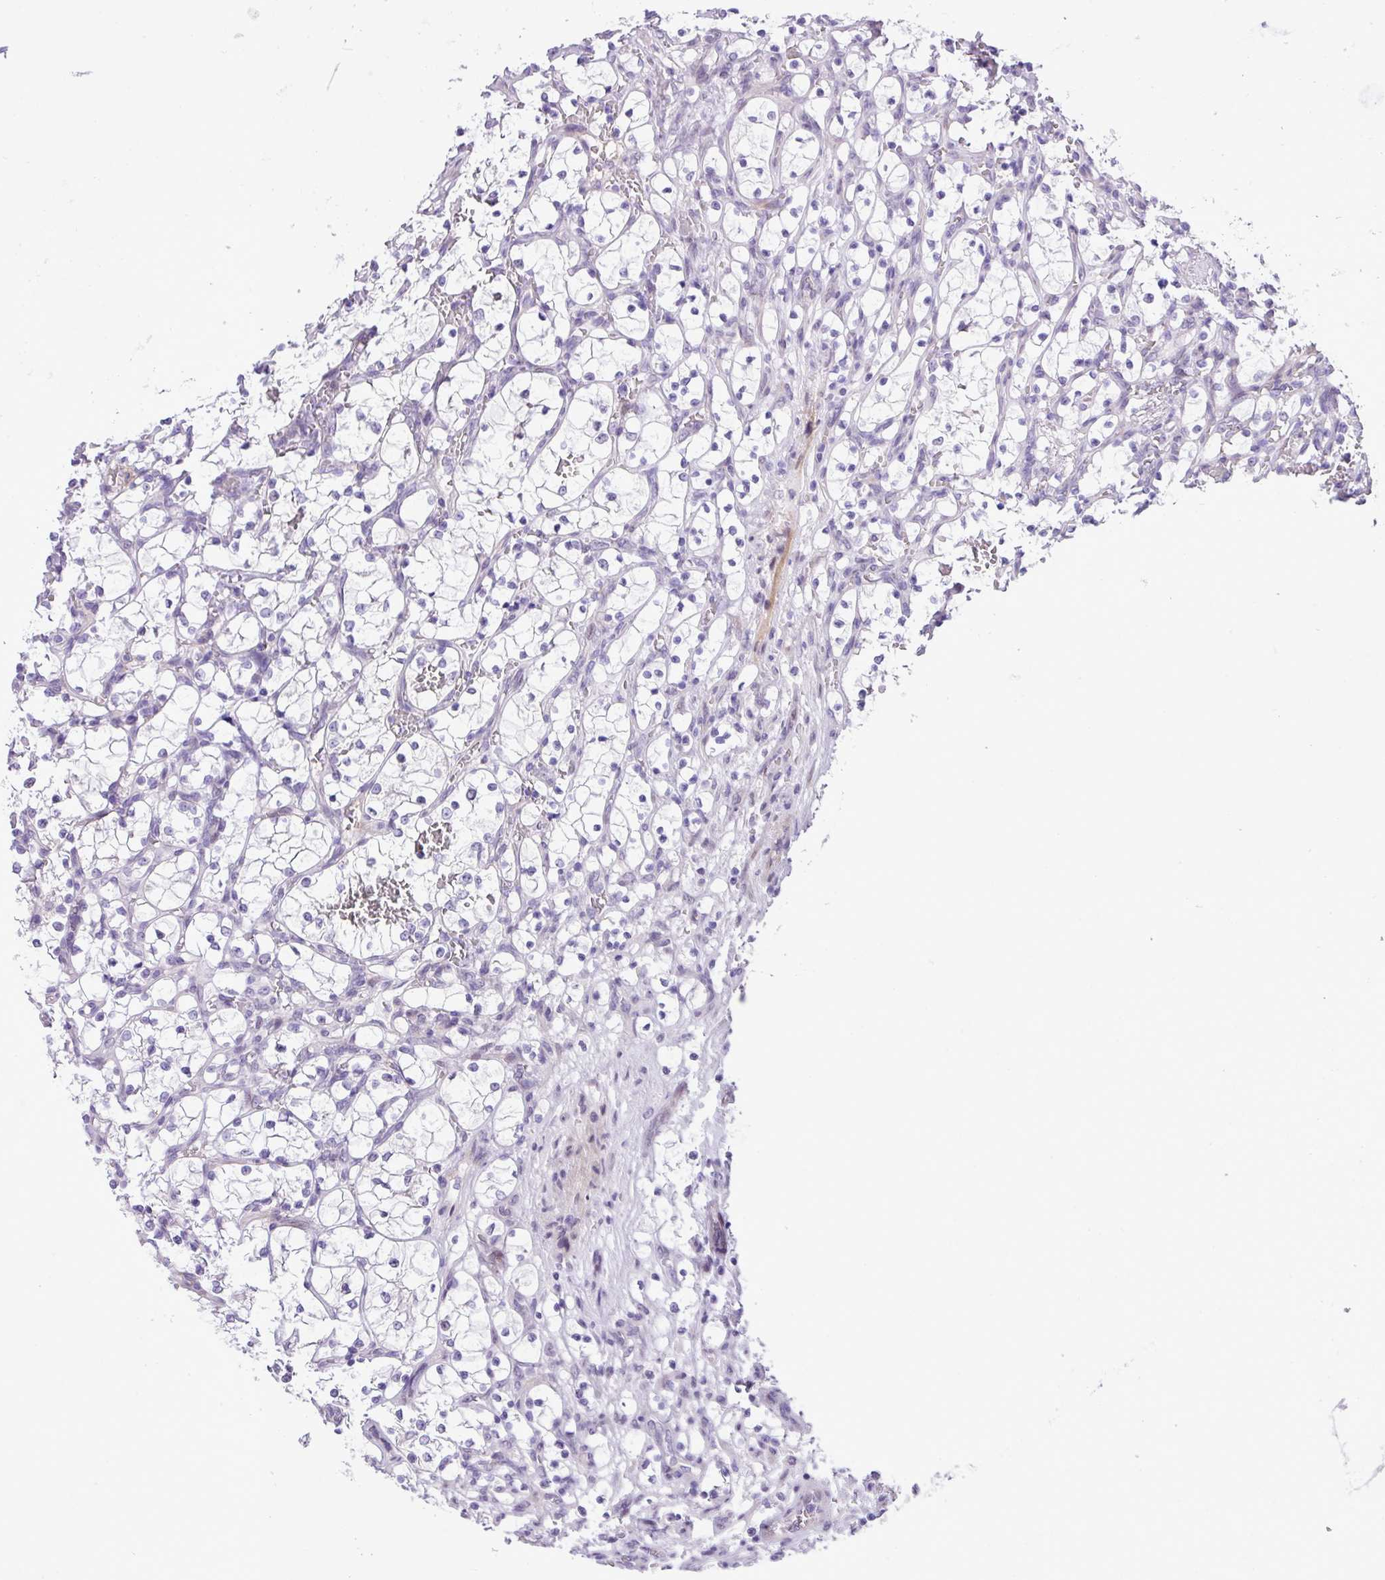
{"staining": {"intensity": "negative", "quantity": "none", "location": "none"}, "tissue": "renal cancer", "cell_type": "Tumor cells", "image_type": "cancer", "snomed": [{"axis": "morphology", "description": "Adenocarcinoma, NOS"}, {"axis": "topography", "description": "Kidney"}], "caption": "The histopathology image shows no significant expression in tumor cells of adenocarcinoma (renal).", "gene": "YLPM1", "patient": {"sex": "female", "age": 69}}